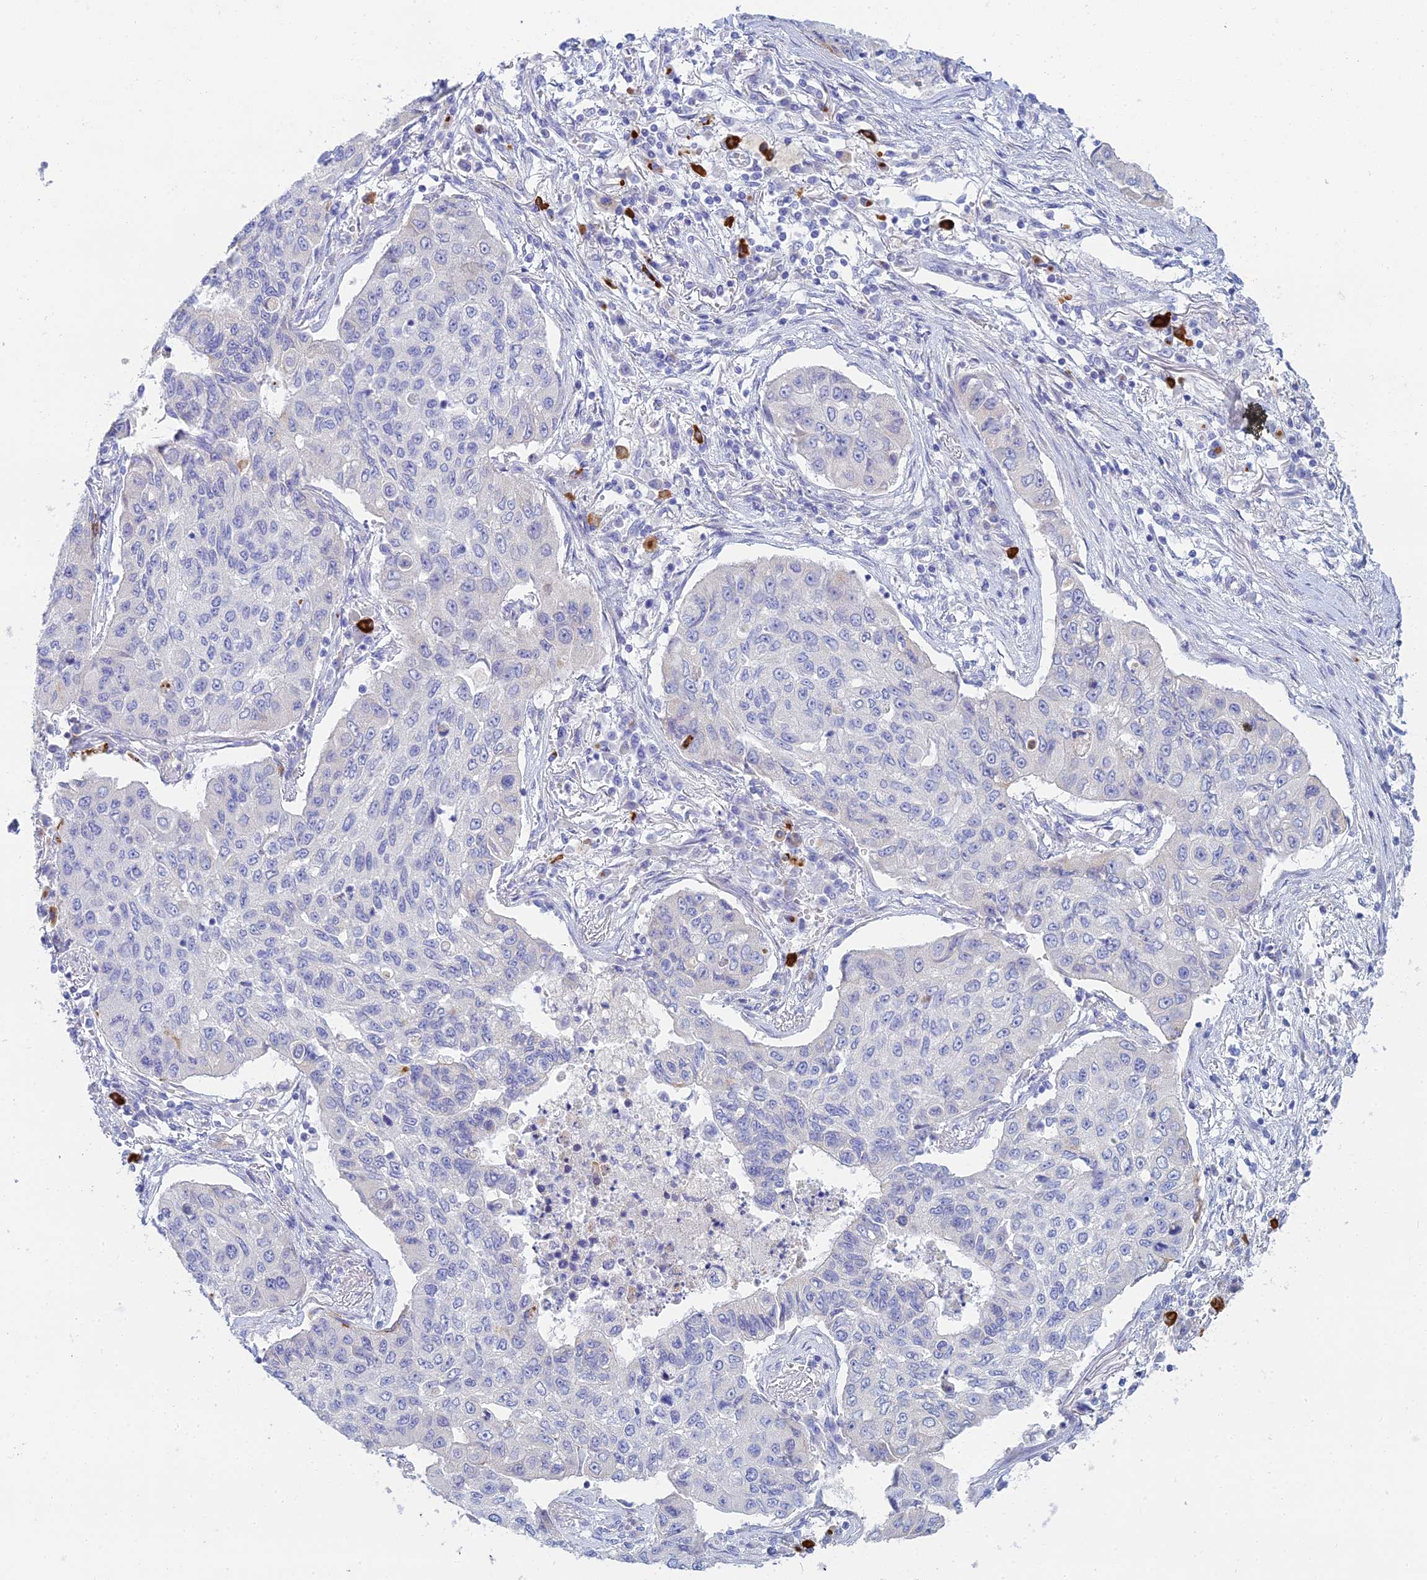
{"staining": {"intensity": "negative", "quantity": "none", "location": "none"}, "tissue": "lung cancer", "cell_type": "Tumor cells", "image_type": "cancer", "snomed": [{"axis": "morphology", "description": "Squamous cell carcinoma, NOS"}, {"axis": "topography", "description": "Lung"}], "caption": "Immunohistochemical staining of lung cancer (squamous cell carcinoma) reveals no significant positivity in tumor cells. (DAB IHC with hematoxylin counter stain).", "gene": "CEP152", "patient": {"sex": "male", "age": 74}}